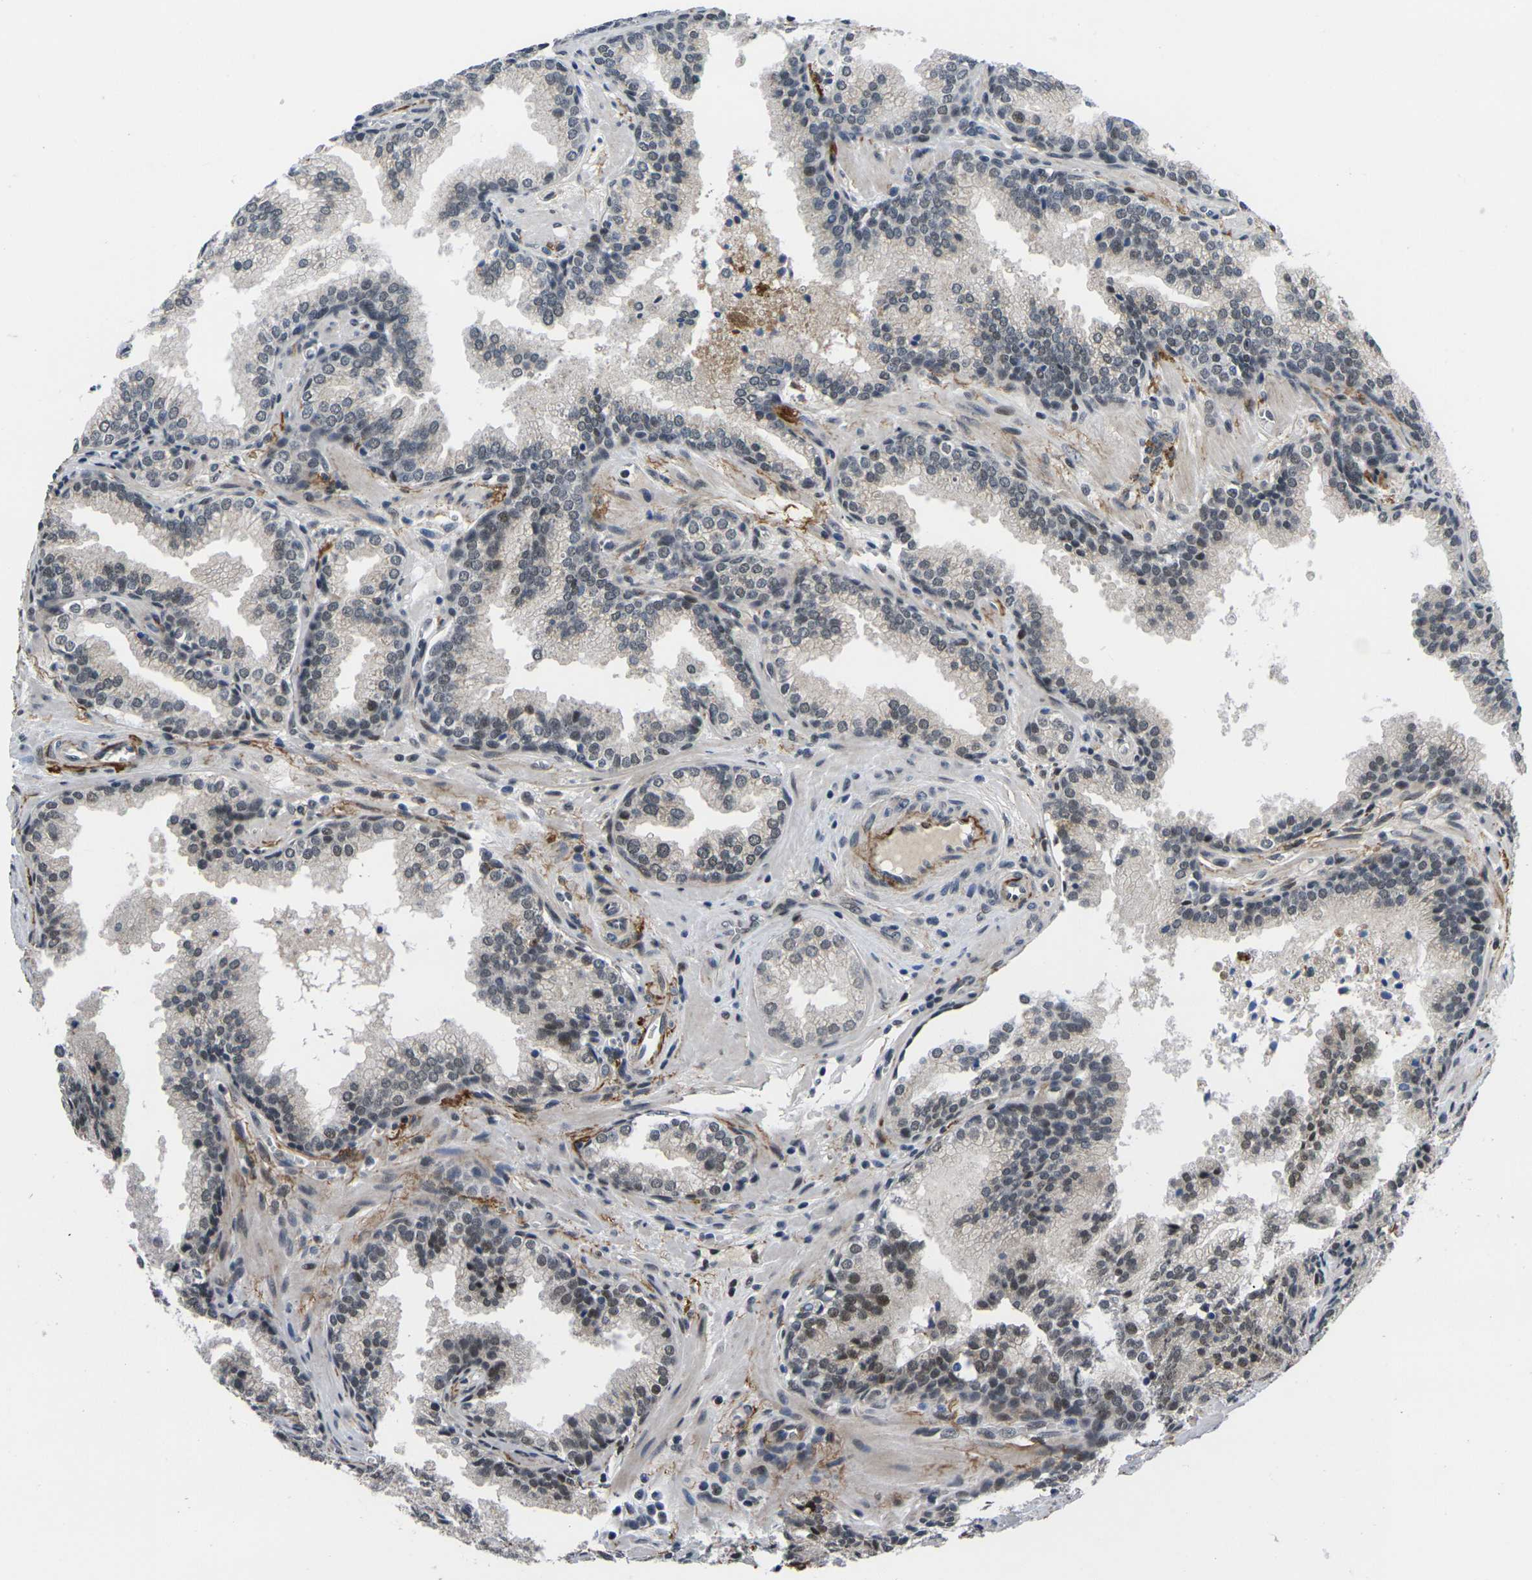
{"staining": {"intensity": "moderate", "quantity": "<25%", "location": "nuclear"}, "tissue": "prostate cancer", "cell_type": "Tumor cells", "image_type": "cancer", "snomed": [{"axis": "morphology", "description": "Adenocarcinoma, Low grade"}, {"axis": "topography", "description": "Prostate"}], "caption": "Moderate nuclear protein positivity is appreciated in approximately <25% of tumor cells in prostate cancer (low-grade adenocarcinoma).", "gene": "RBM7", "patient": {"sex": "male", "age": 60}}